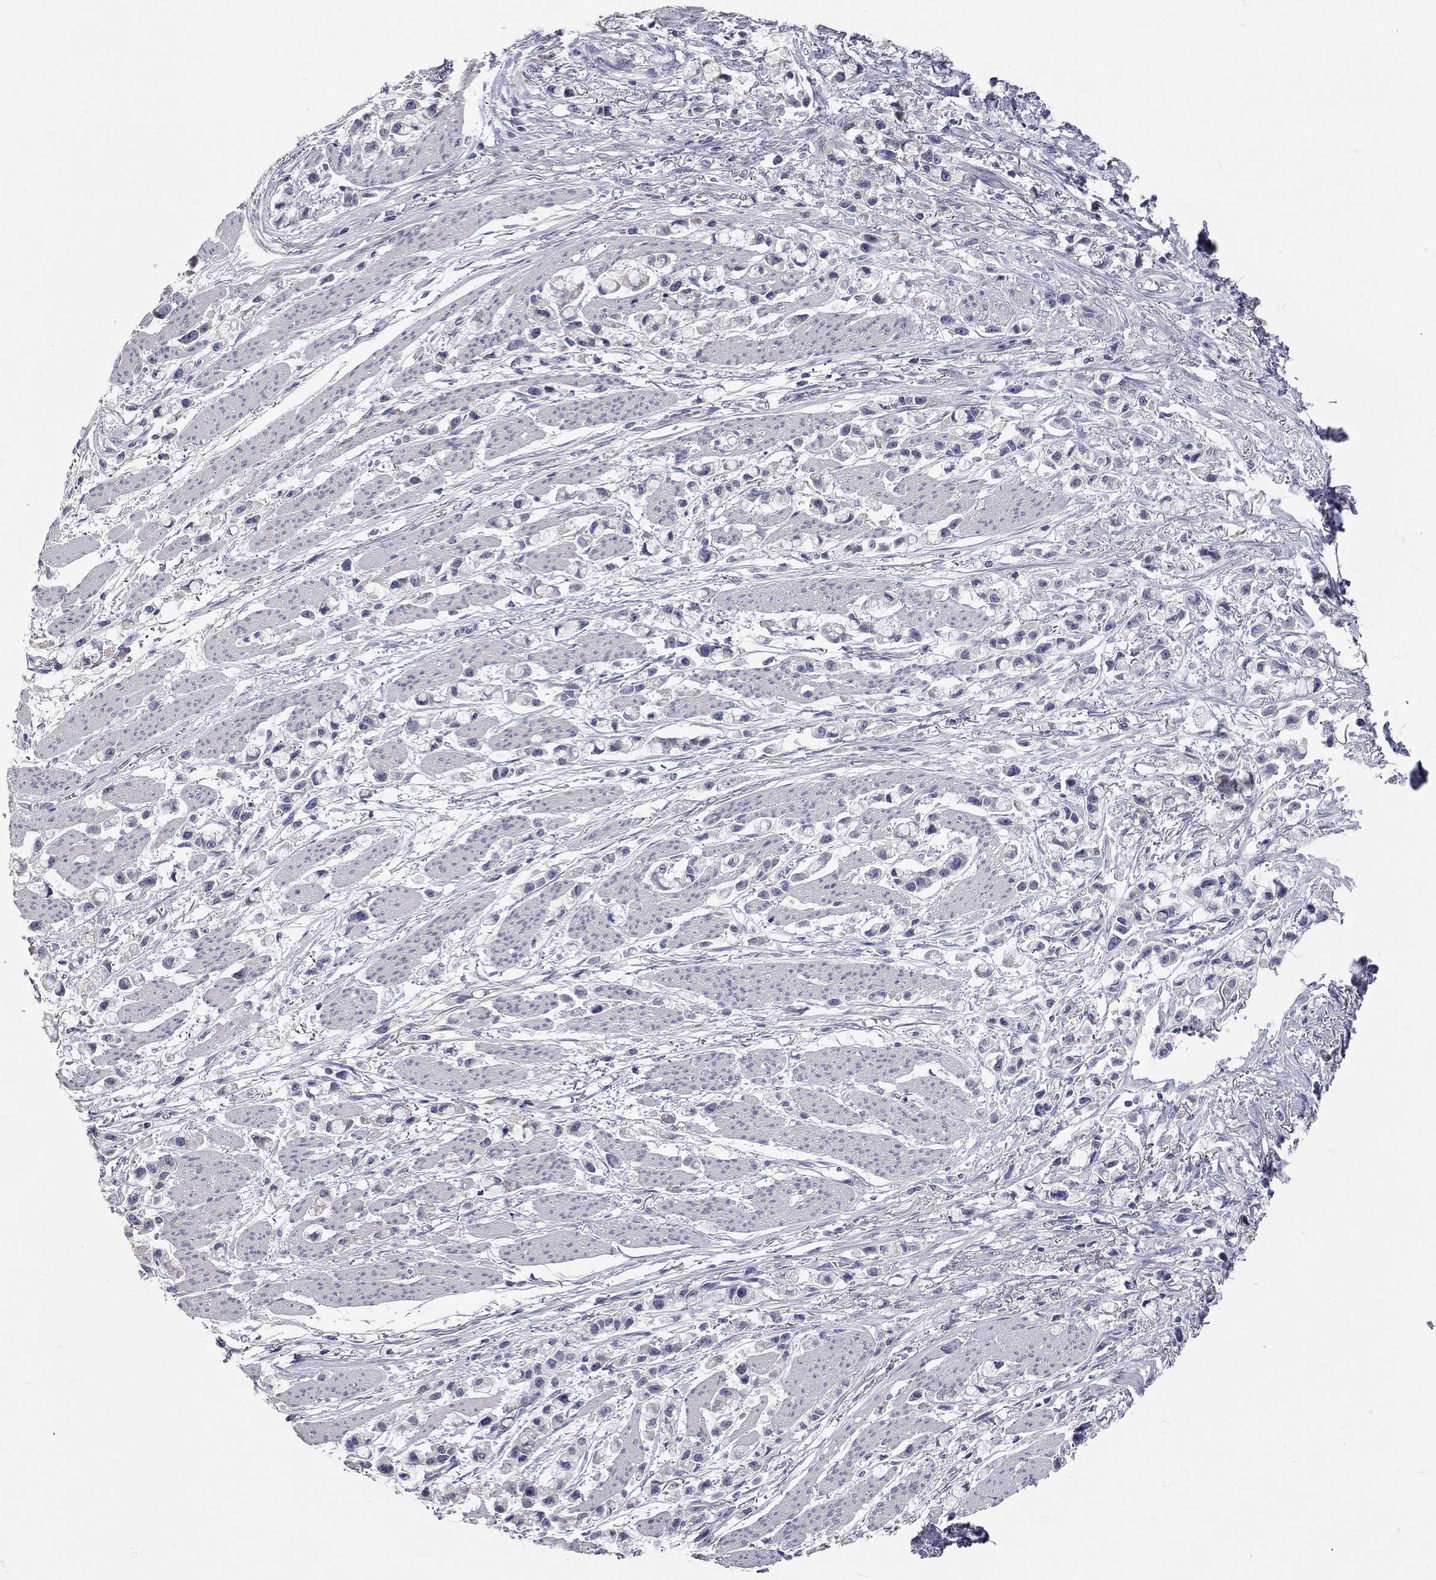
{"staining": {"intensity": "negative", "quantity": "none", "location": "none"}, "tissue": "stomach cancer", "cell_type": "Tumor cells", "image_type": "cancer", "snomed": [{"axis": "morphology", "description": "Adenocarcinoma, NOS"}, {"axis": "topography", "description": "Stomach"}], "caption": "Human stomach cancer stained for a protein using IHC displays no staining in tumor cells.", "gene": "XAGE2", "patient": {"sex": "female", "age": 81}}